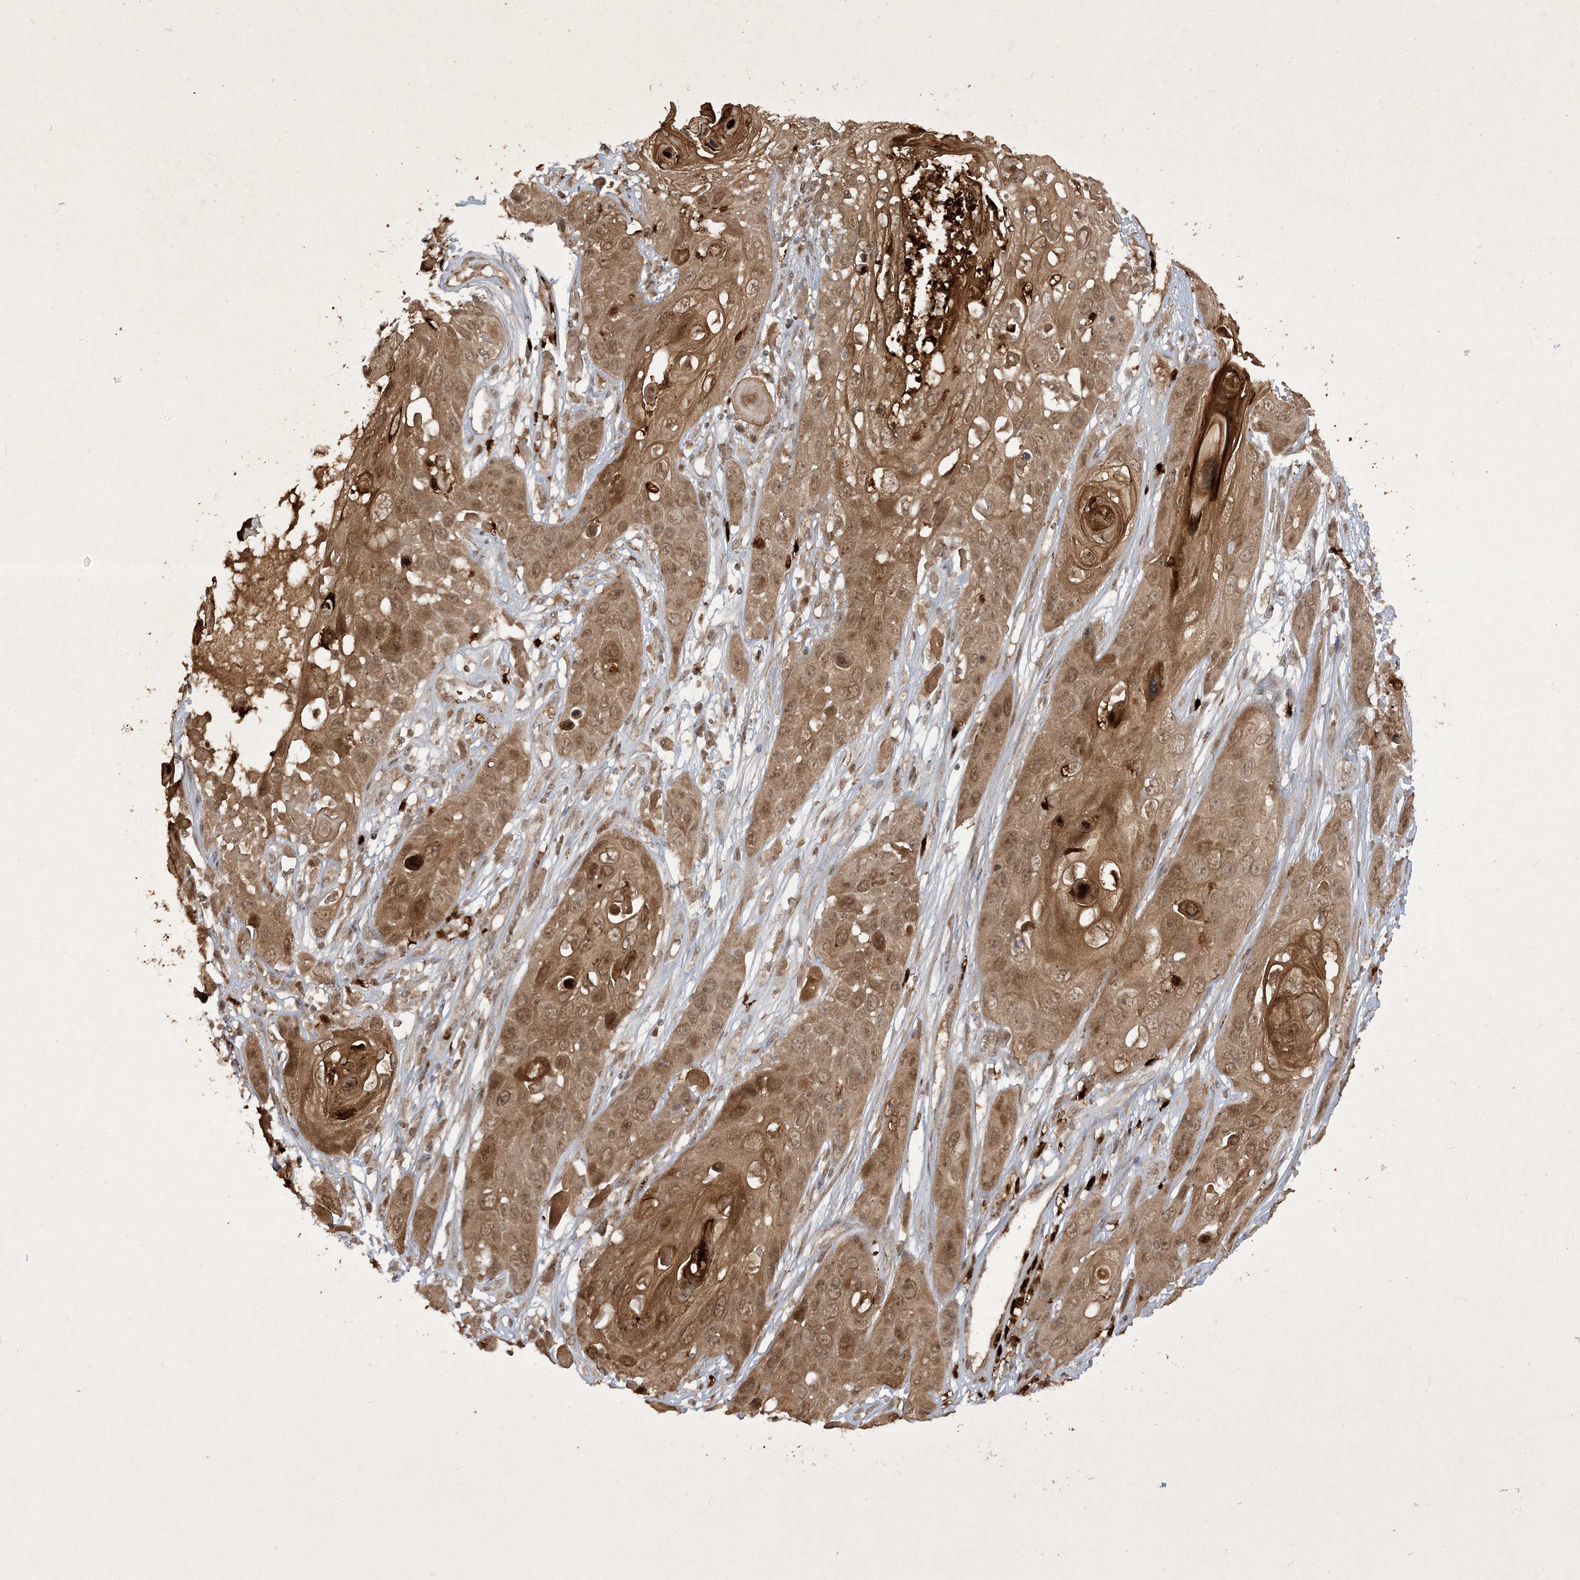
{"staining": {"intensity": "strong", "quantity": "25%-75%", "location": "cytoplasmic/membranous,nuclear"}, "tissue": "skin cancer", "cell_type": "Tumor cells", "image_type": "cancer", "snomed": [{"axis": "morphology", "description": "Squamous cell carcinoma, NOS"}, {"axis": "topography", "description": "Skin"}], "caption": "Immunohistochemical staining of human skin cancer (squamous cell carcinoma) shows high levels of strong cytoplasmic/membranous and nuclear staining in approximately 25%-75% of tumor cells.", "gene": "ZNF213", "patient": {"sex": "male", "age": 55}}